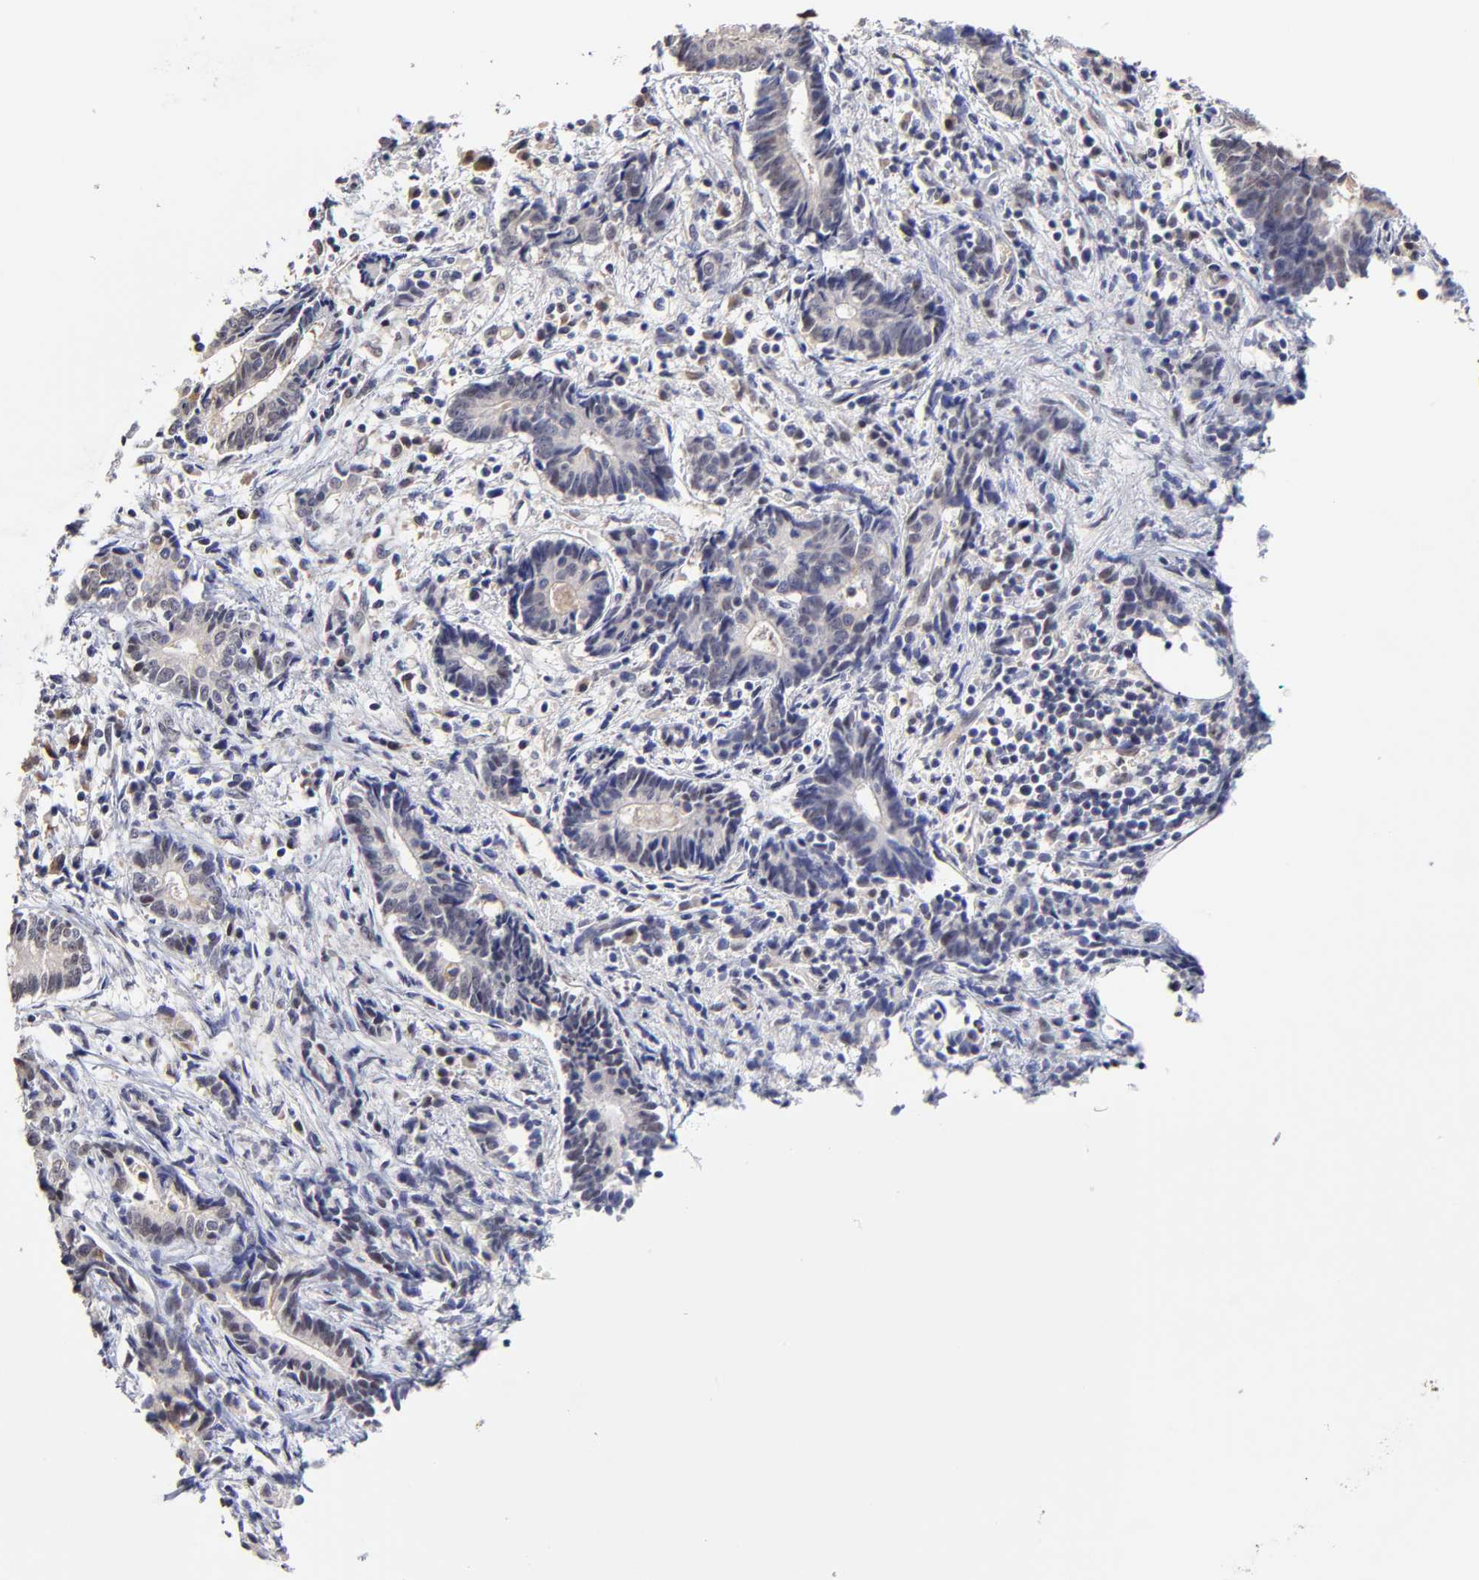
{"staining": {"intensity": "negative", "quantity": "none", "location": "none"}, "tissue": "liver cancer", "cell_type": "Tumor cells", "image_type": "cancer", "snomed": [{"axis": "morphology", "description": "Cholangiocarcinoma"}, {"axis": "topography", "description": "Liver"}], "caption": "High magnification brightfield microscopy of cholangiocarcinoma (liver) stained with DAB (brown) and counterstained with hematoxylin (blue): tumor cells show no significant staining.", "gene": "ZNF10", "patient": {"sex": "male", "age": 57}}